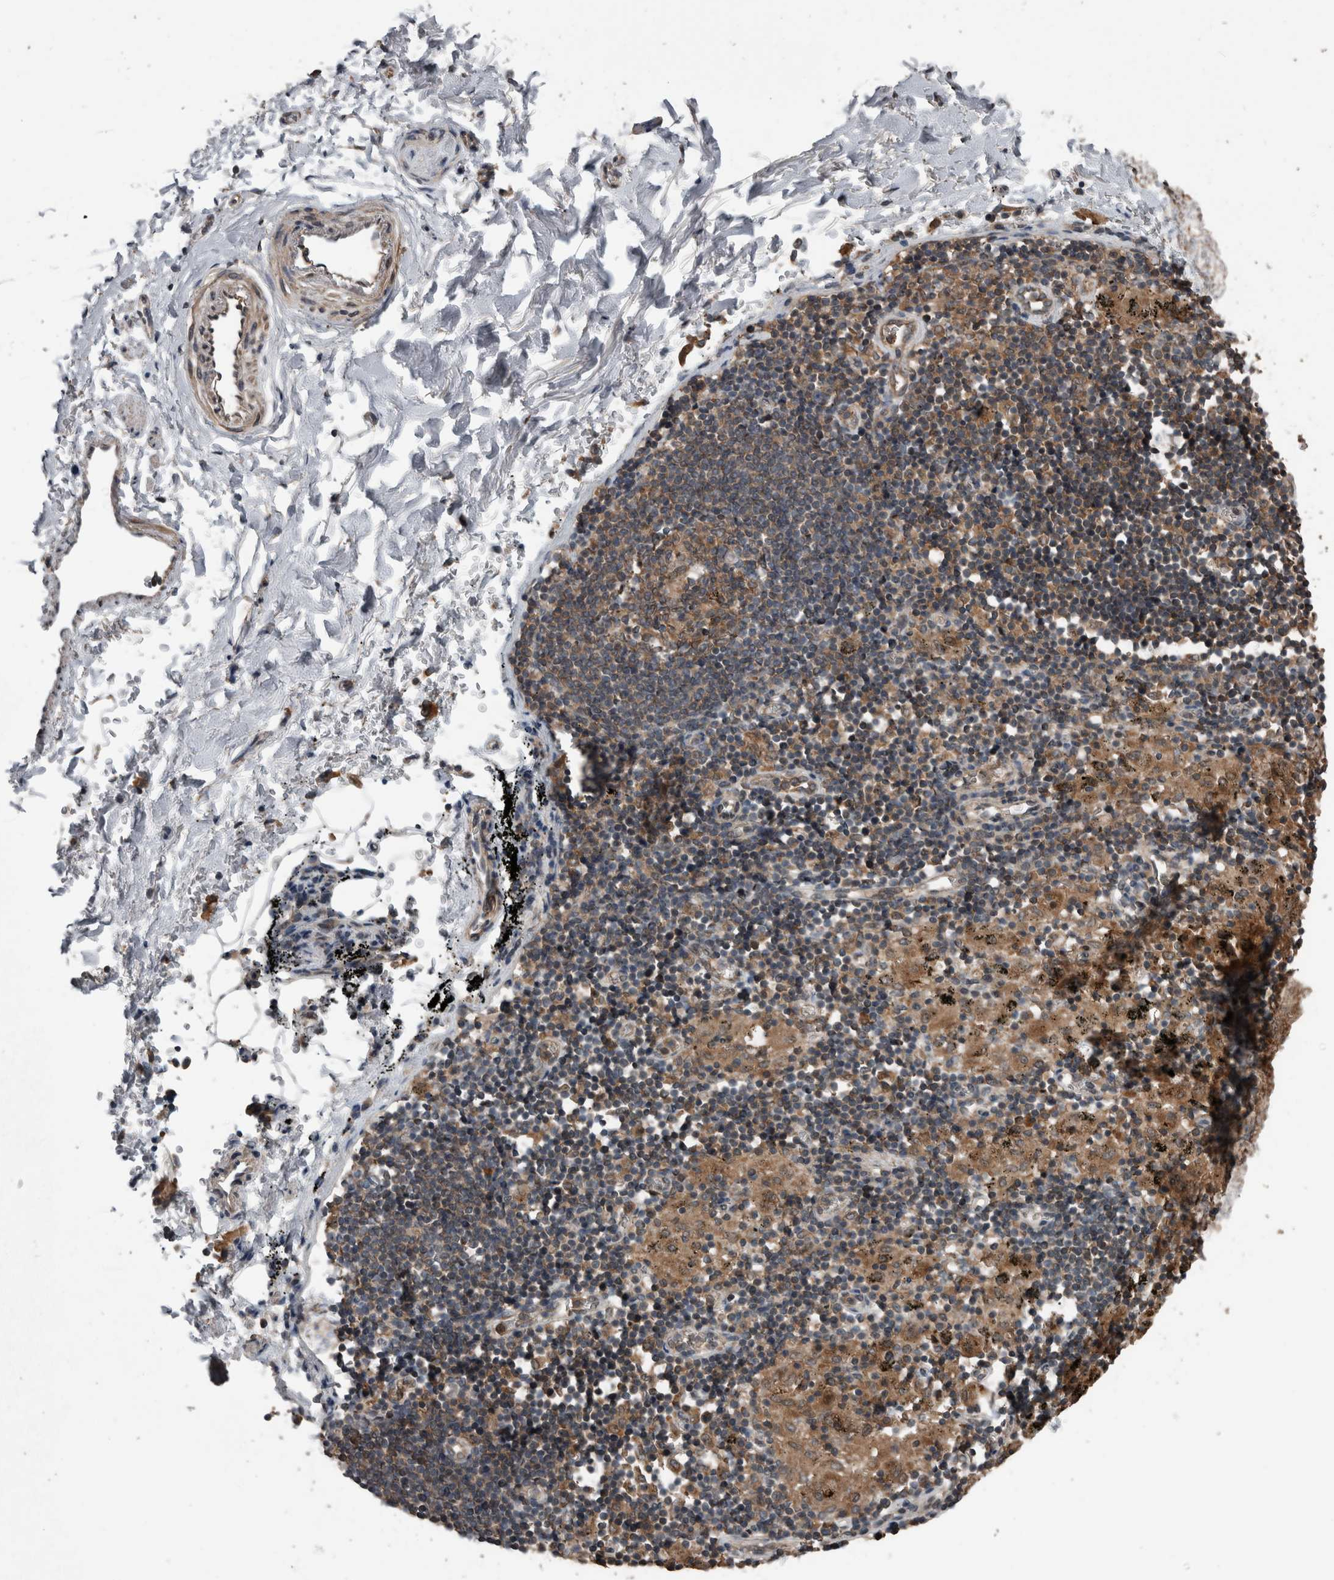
{"staining": {"intensity": "negative", "quantity": "none", "location": "none"}, "tissue": "adipose tissue", "cell_type": "Adipocytes", "image_type": "normal", "snomed": [{"axis": "morphology", "description": "Normal tissue, NOS"}, {"axis": "topography", "description": "Cartilage tissue"}, {"axis": "topography", "description": "Lung"}], "caption": "A photomicrograph of adipose tissue stained for a protein demonstrates no brown staining in adipocytes. The staining is performed using DAB brown chromogen with nuclei counter-stained in using hematoxylin.", "gene": "RIOK3", "patient": {"sex": "female", "age": 77}}